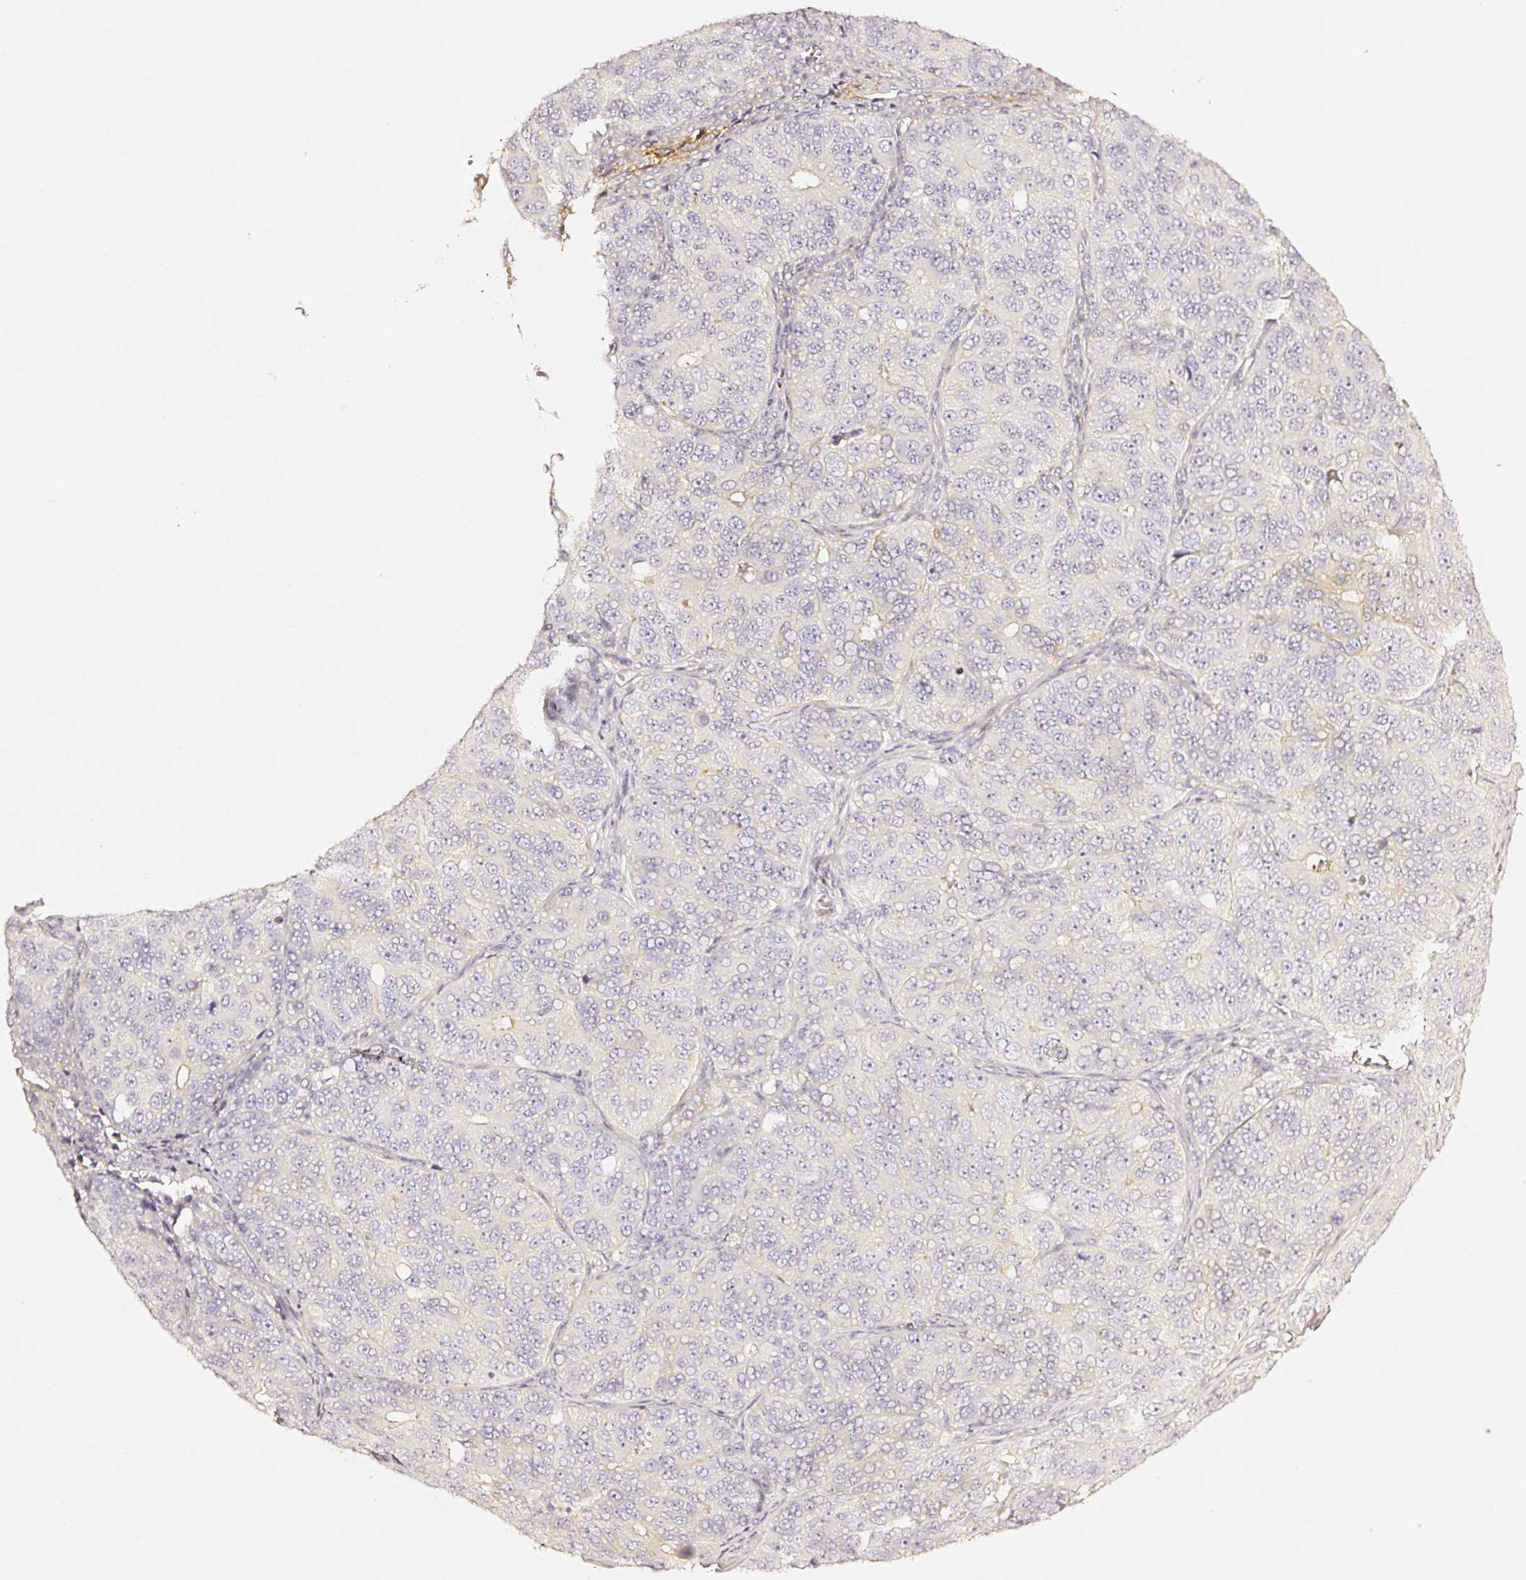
{"staining": {"intensity": "negative", "quantity": "none", "location": "none"}, "tissue": "ovarian cancer", "cell_type": "Tumor cells", "image_type": "cancer", "snomed": [{"axis": "morphology", "description": "Carcinoma, endometroid"}, {"axis": "topography", "description": "Ovary"}], "caption": "Ovarian endometroid carcinoma was stained to show a protein in brown. There is no significant expression in tumor cells.", "gene": "CD47", "patient": {"sex": "female", "age": 51}}